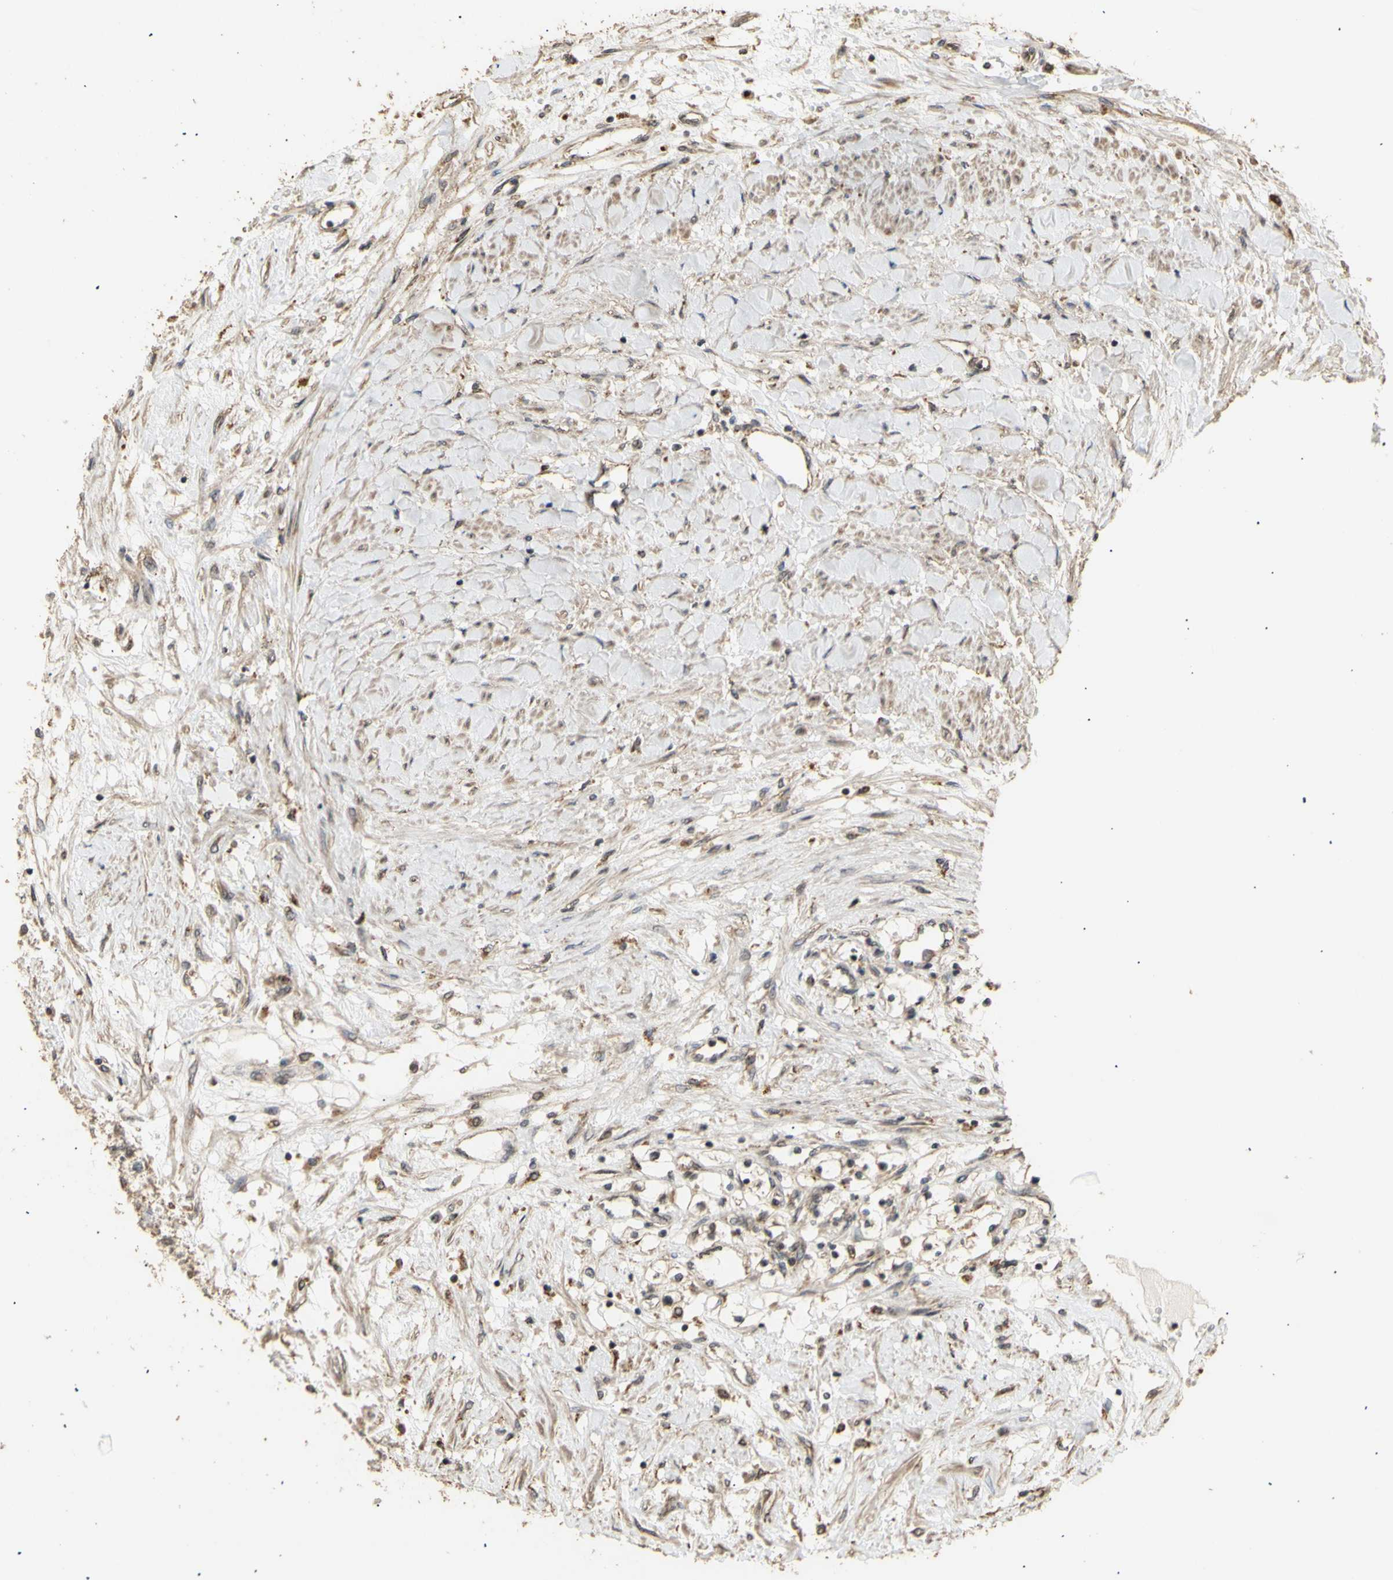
{"staining": {"intensity": "negative", "quantity": "none", "location": "none"}, "tissue": "renal cancer", "cell_type": "Tumor cells", "image_type": "cancer", "snomed": [{"axis": "morphology", "description": "Adenocarcinoma, NOS"}, {"axis": "topography", "description": "Kidney"}], "caption": "Tumor cells show no significant protein expression in adenocarcinoma (renal).", "gene": "GTF2E2", "patient": {"sex": "male", "age": 68}}